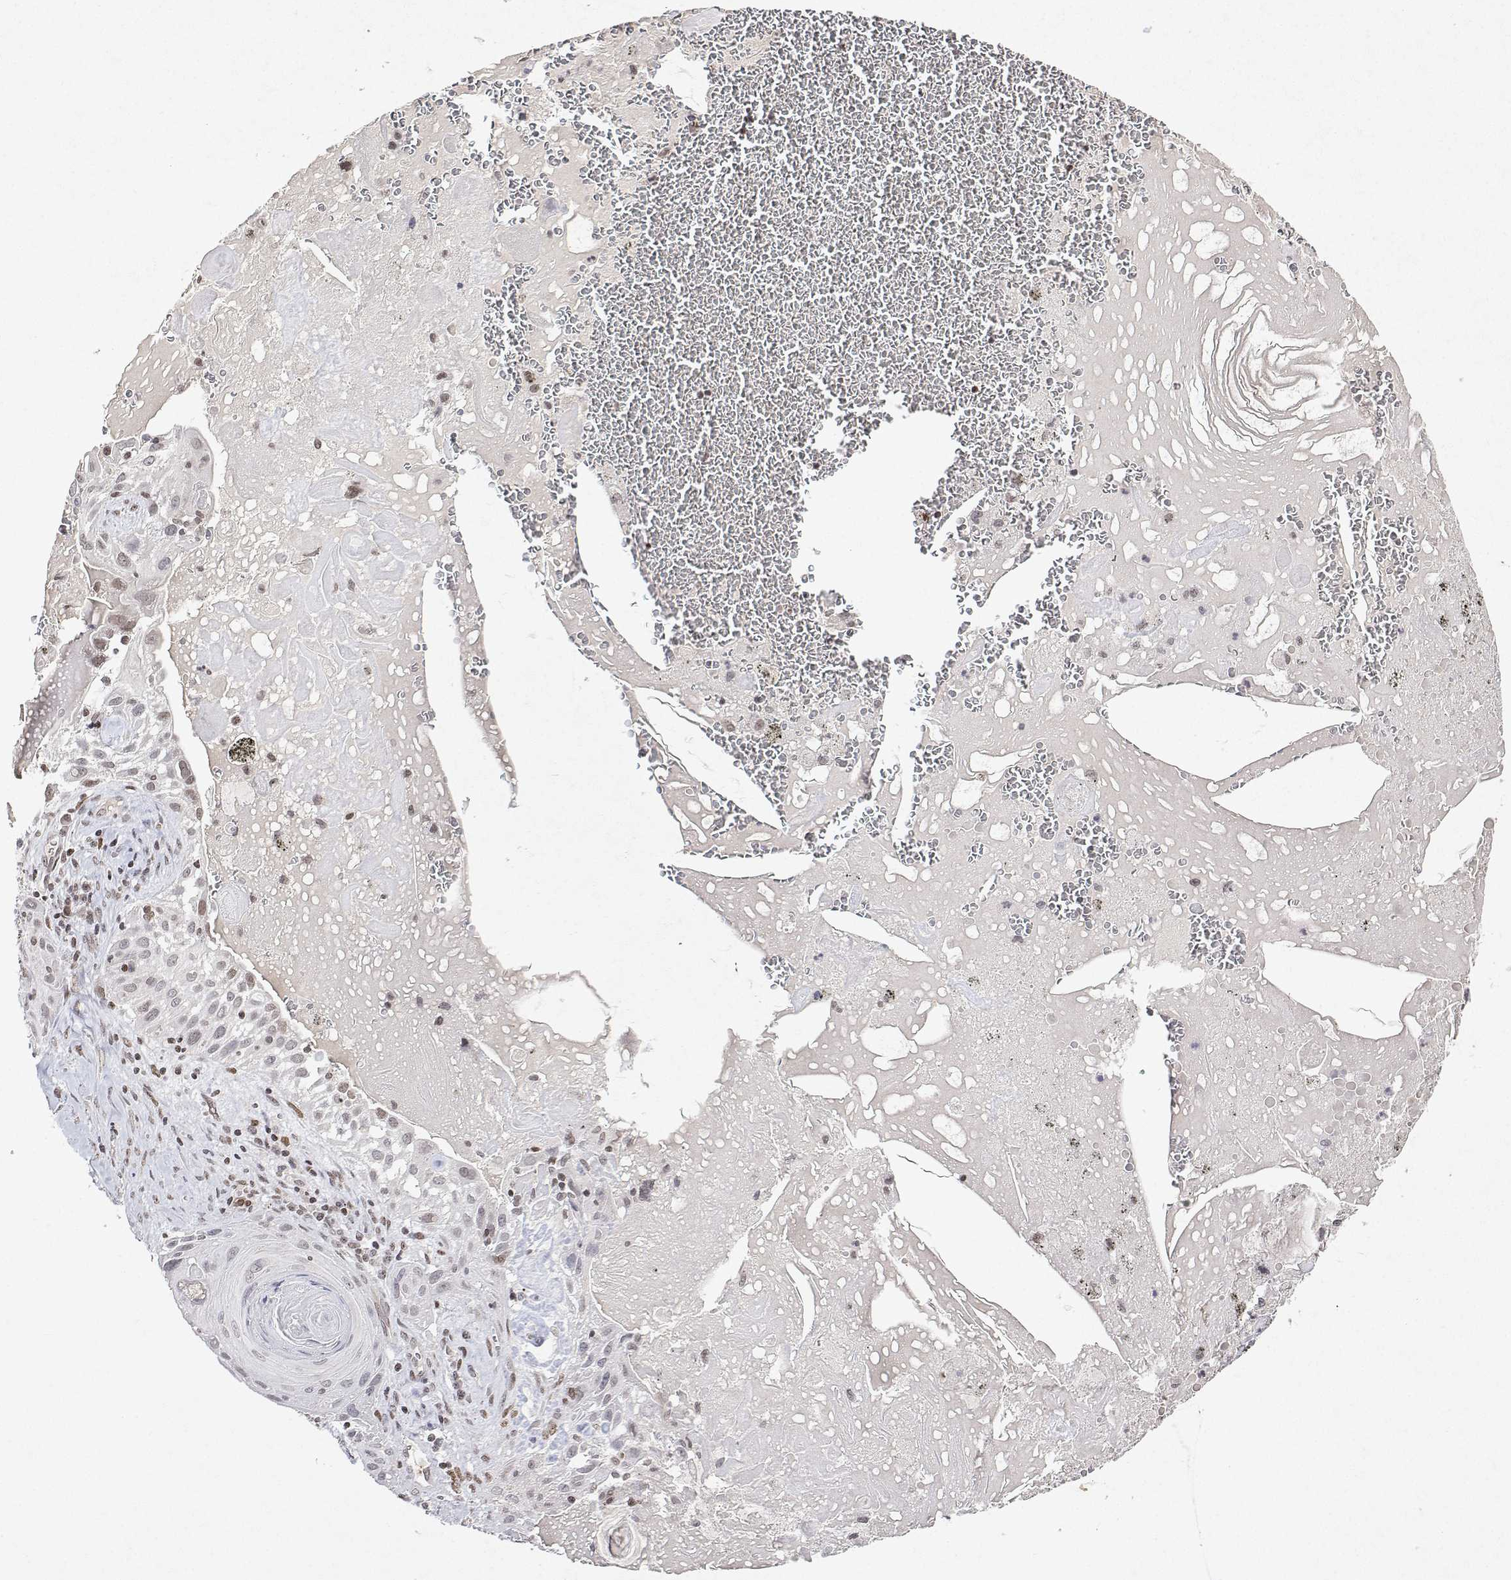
{"staining": {"intensity": "weak", "quantity": "<25%", "location": "nuclear"}, "tissue": "lung cancer", "cell_type": "Tumor cells", "image_type": "cancer", "snomed": [{"axis": "morphology", "description": "Squamous cell carcinoma, NOS"}, {"axis": "topography", "description": "Lung"}], "caption": "This is a photomicrograph of immunohistochemistry (IHC) staining of lung cancer, which shows no positivity in tumor cells. Nuclei are stained in blue.", "gene": "XPC", "patient": {"sex": "male", "age": 79}}